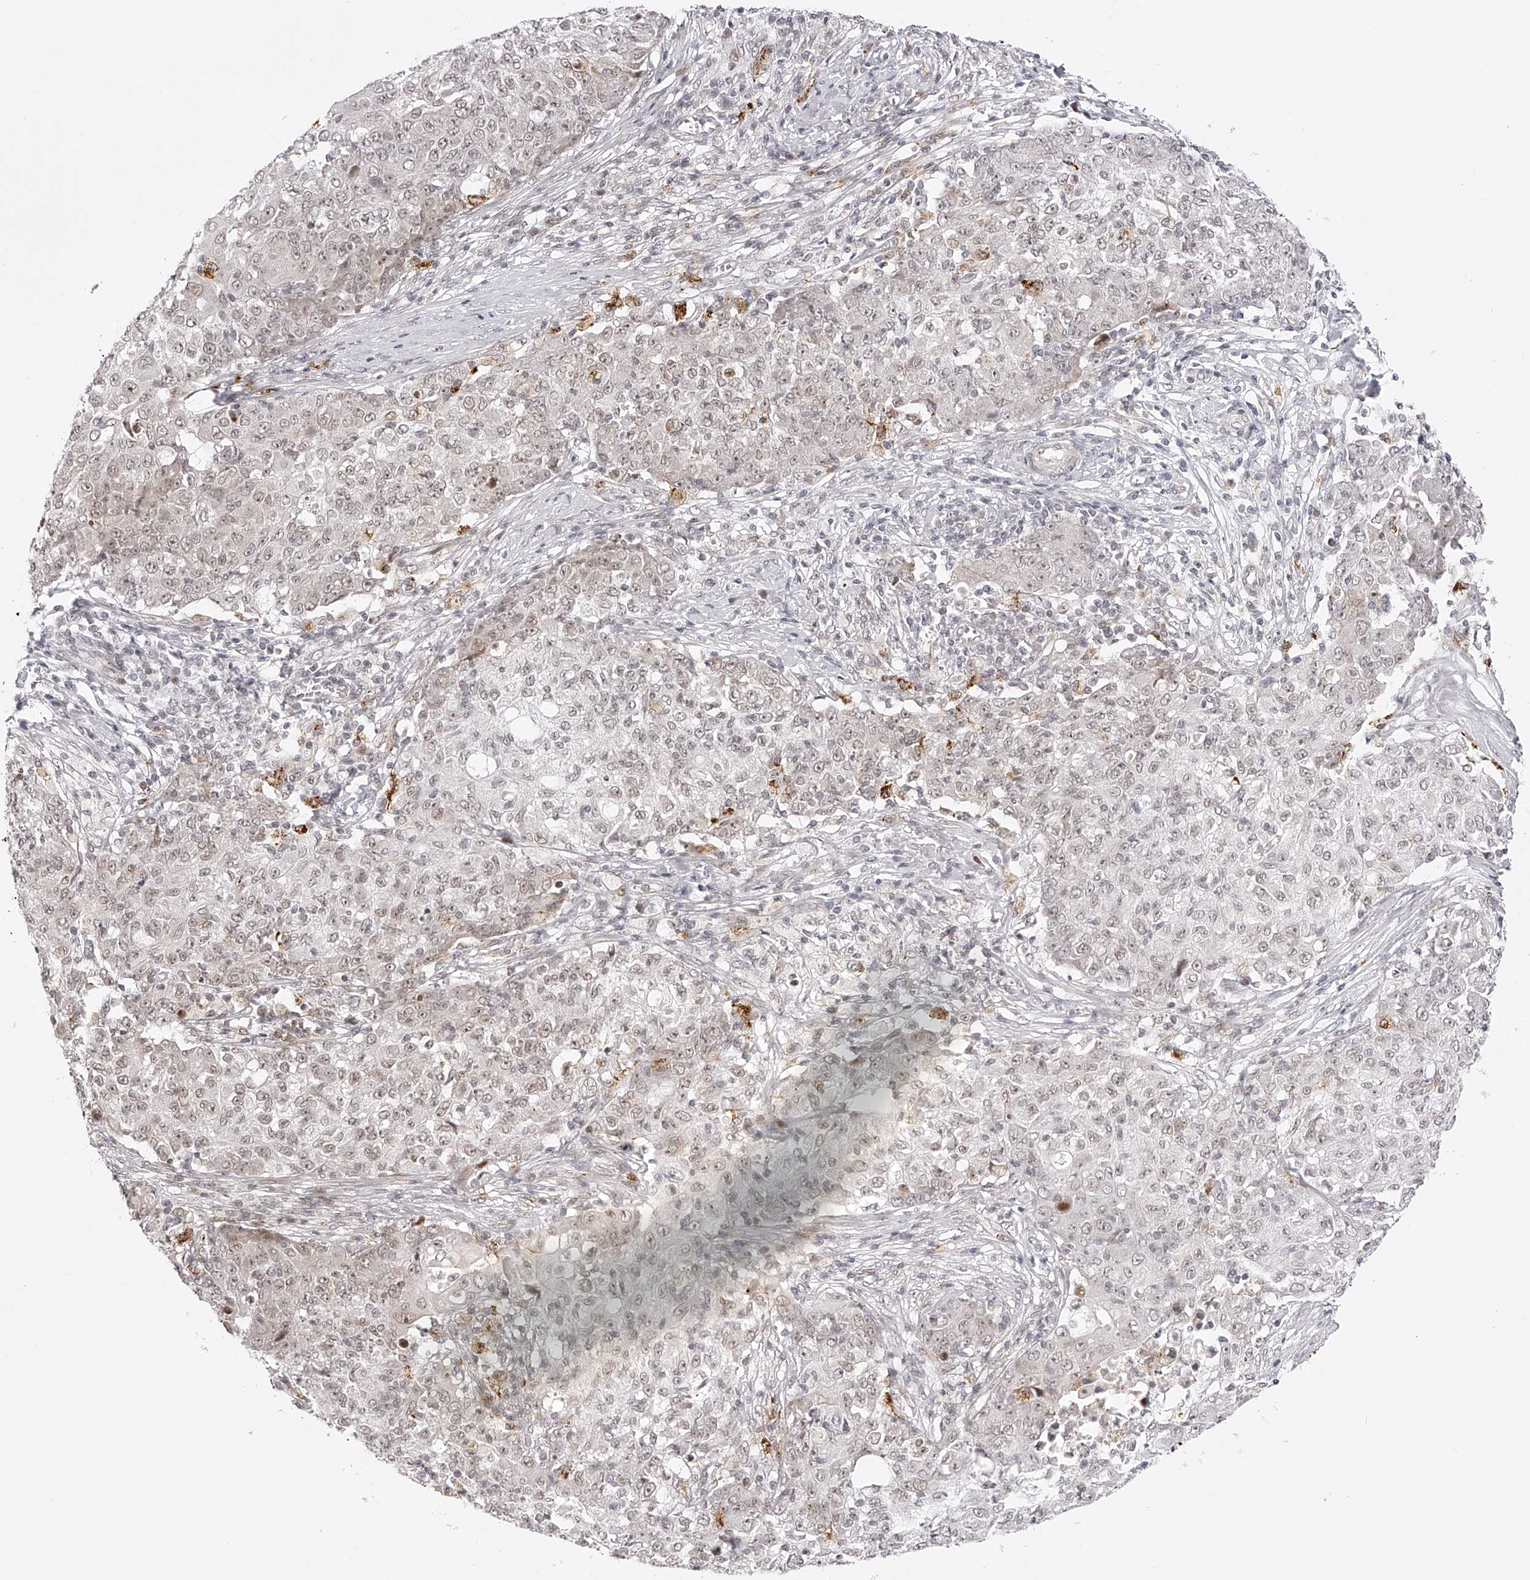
{"staining": {"intensity": "weak", "quantity": "25%-75%", "location": "nuclear"}, "tissue": "ovarian cancer", "cell_type": "Tumor cells", "image_type": "cancer", "snomed": [{"axis": "morphology", "description": "Carcinoma, endometroid"}, {"axis": "topography", "description": "Ovary"}], "caption": "IHC of ovarian cancer demonstrates low levels of weak nuclear positivity in approximately 25%-75% of tumor cells.", "gene": "PLEKHG1", "patient": {"sex": "female", "age": 42}}